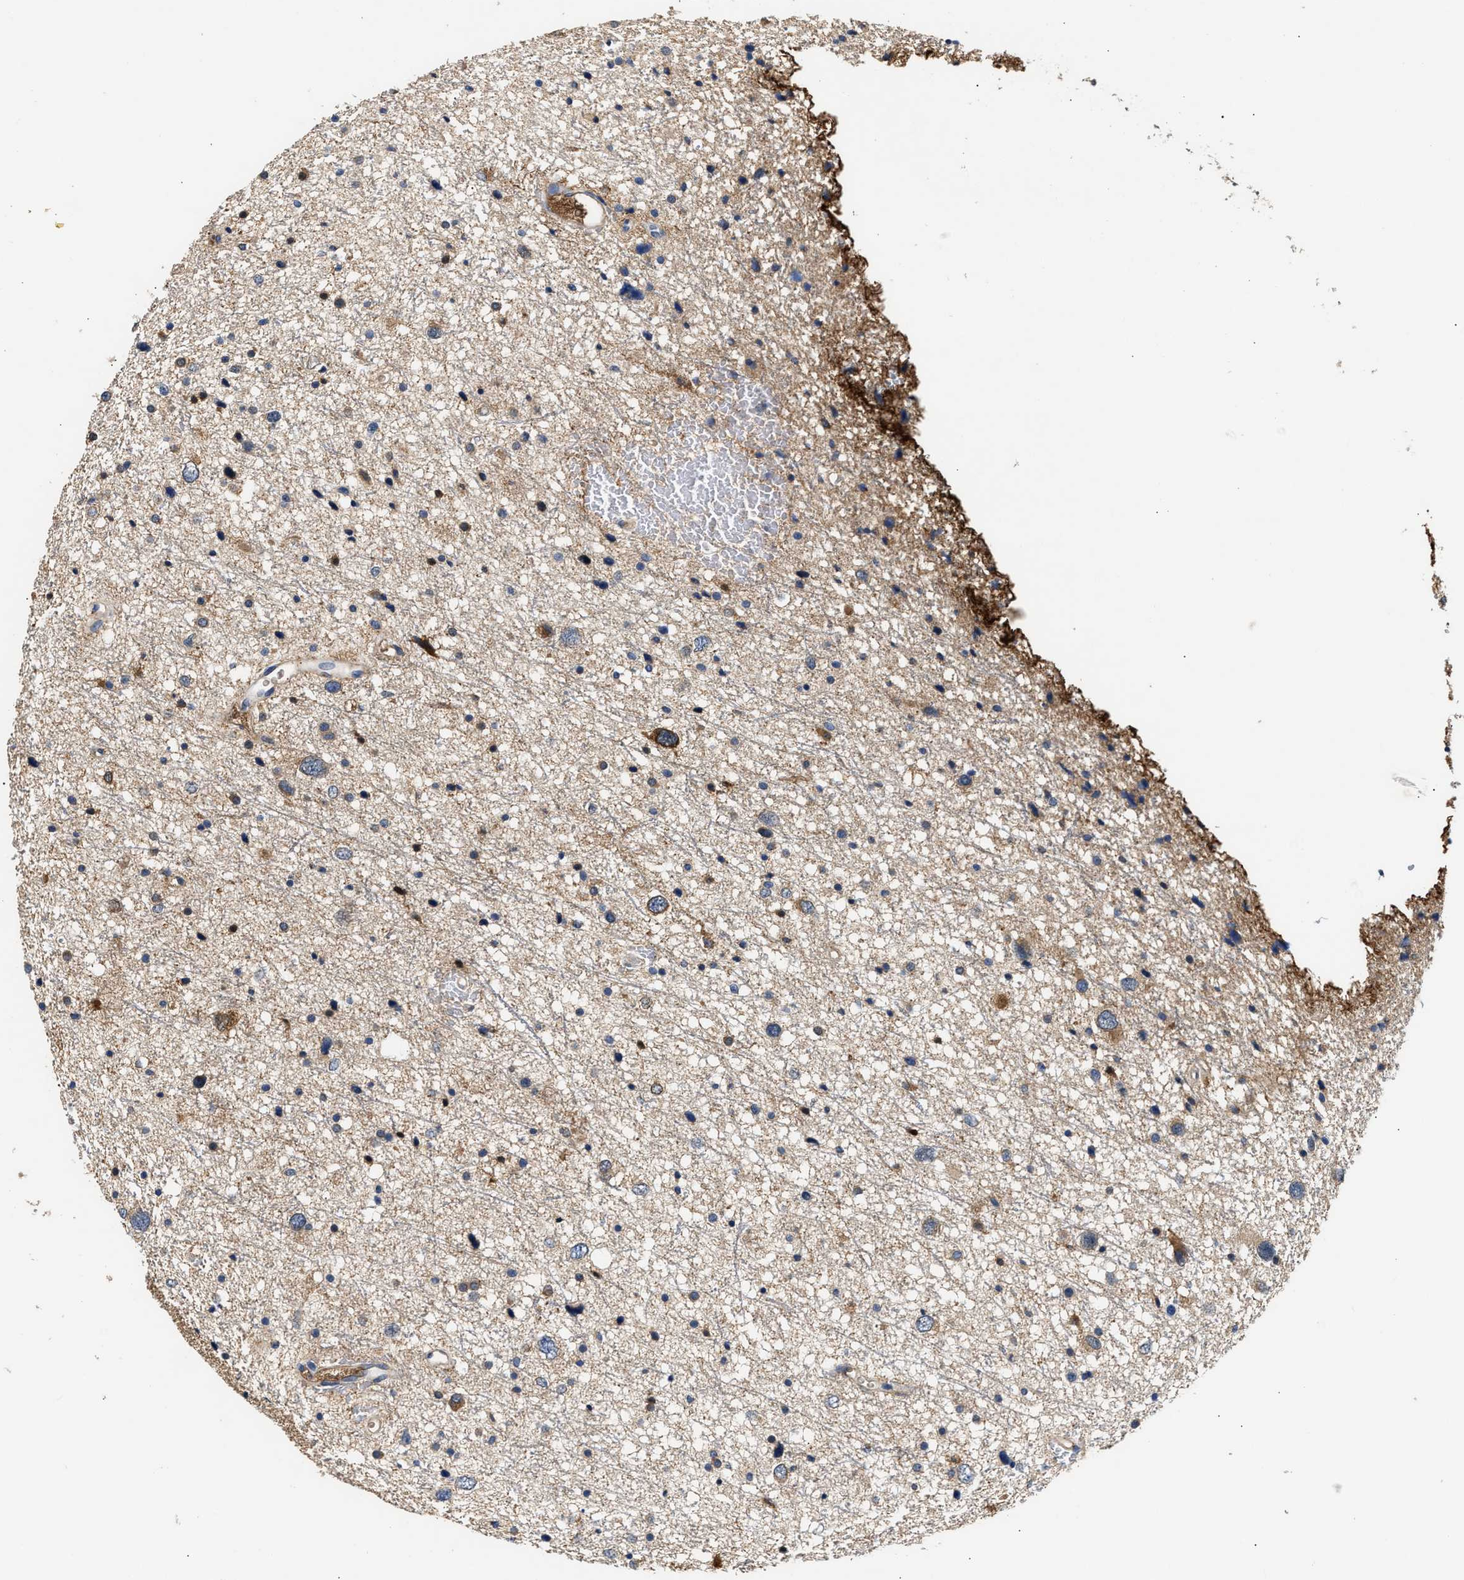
{"staining": {"intensity": "weak", "quantity": "<25%", "location": "cytoplasmic/membranous"}, "tissue": "glioma", "cell_type": "Tumor cells", "image_type": "cancer", "snomed": [{"axis": "morphology", "description": "Glioma, malignant, Low grade"}, {"axis": "topography", "description": "Brain"}], "caption": "This photomicrograph is of glioma stained with immunohistochemistry to label a protein in brown with the nuclei are counter-stained blue. There is no staining in tumor cells.", "gene": "TUT7", "patient": {"sex": "female", "age": 37}}